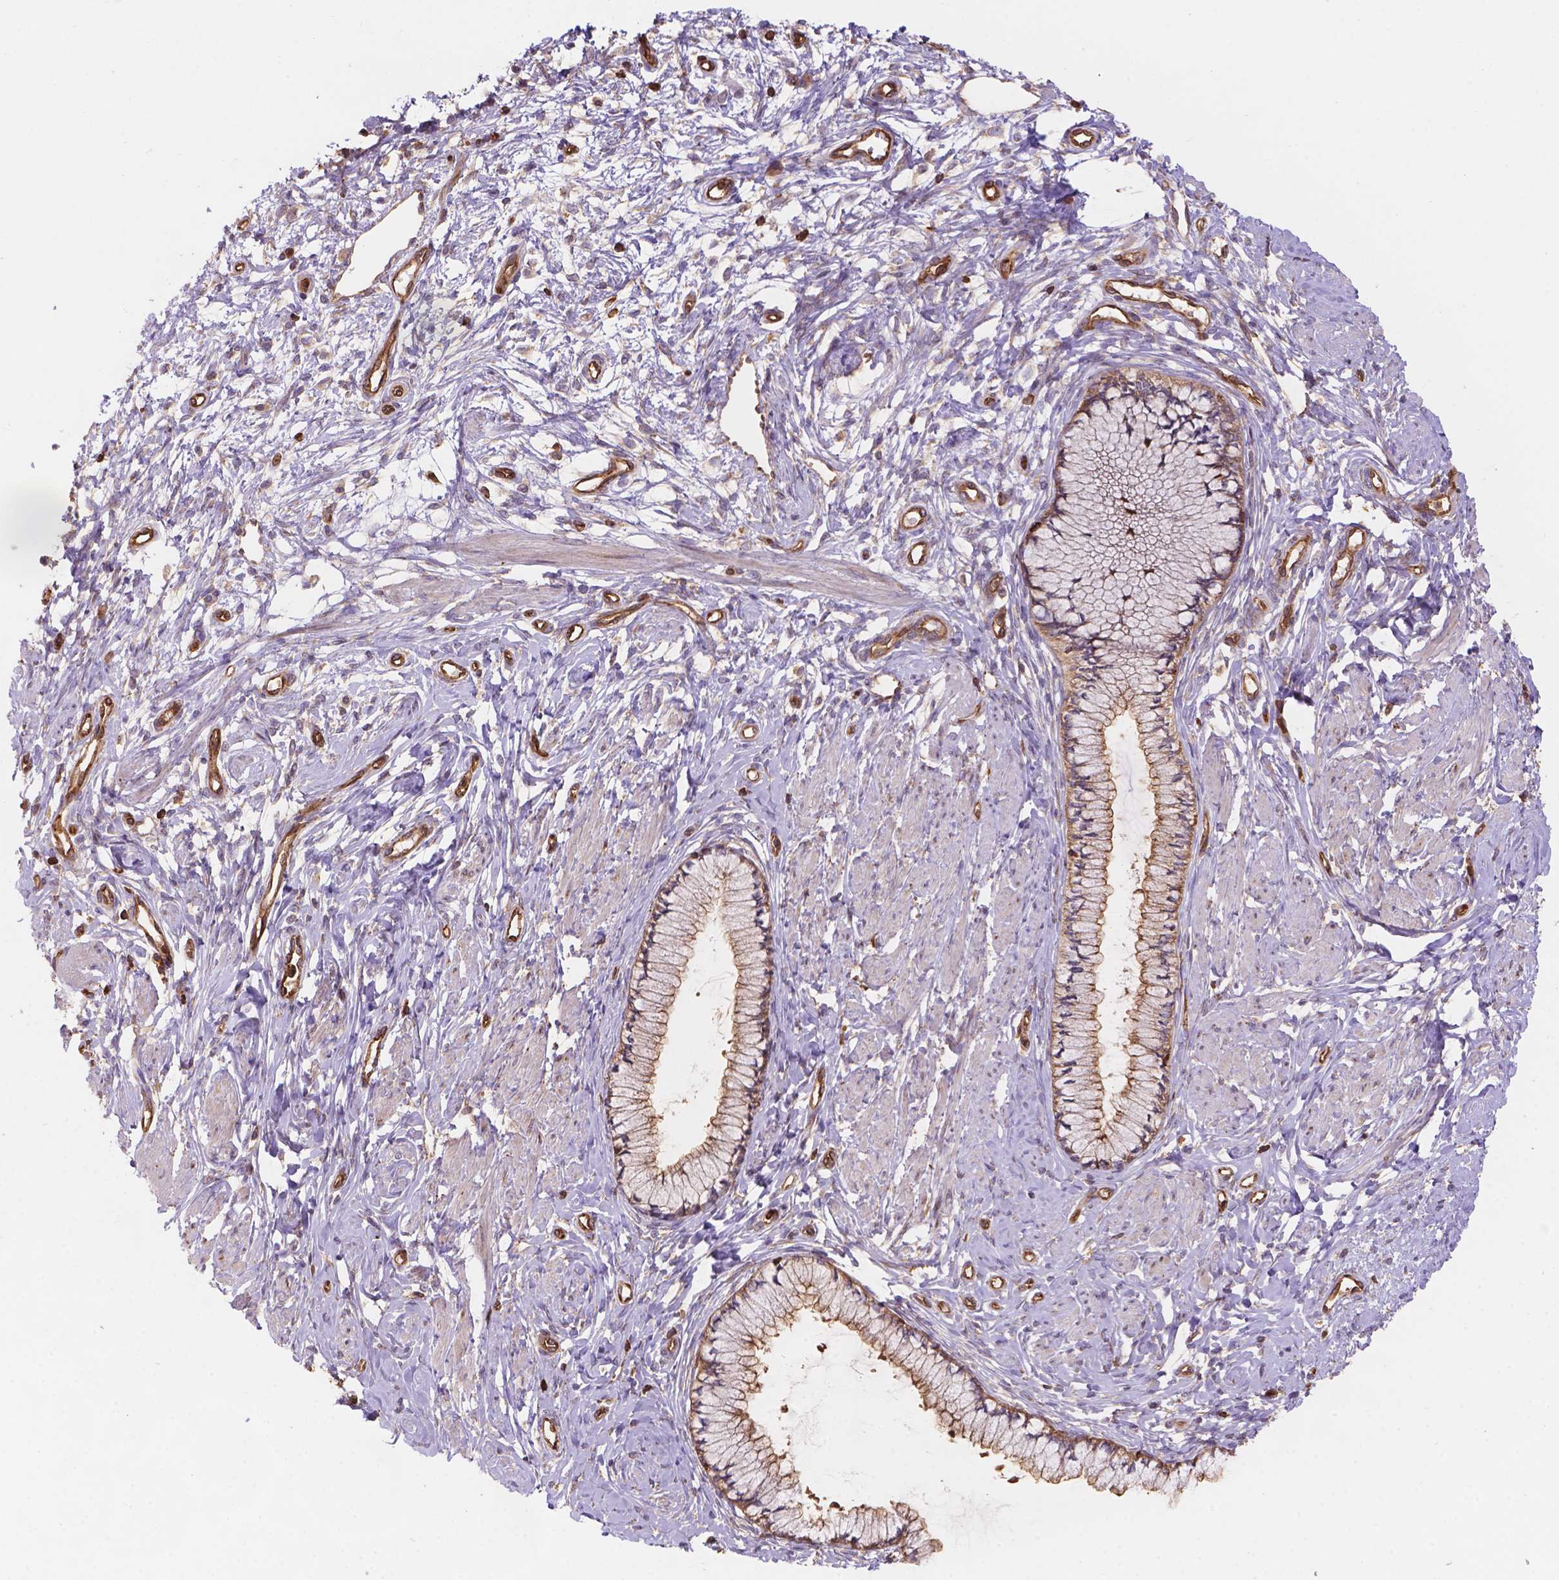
{"staining": {"intensity": "weak", "quantity": "<25%", "location": "cytoplasmic/membranous"}, "tissue": "cervix", "cell_type": "Glandular cells", "image_type": "normal", "snomed": [{"axis": "morphology", "description": "Normal tissue, NOS"}, {"axis": "topography", "description": "Cervix"}], "caption": "Protein analysis of benign cervix exhibits no significant positivity in glandular cells.", "gene": "DMWD", "patient": {"sex": "female", "age": 37}}